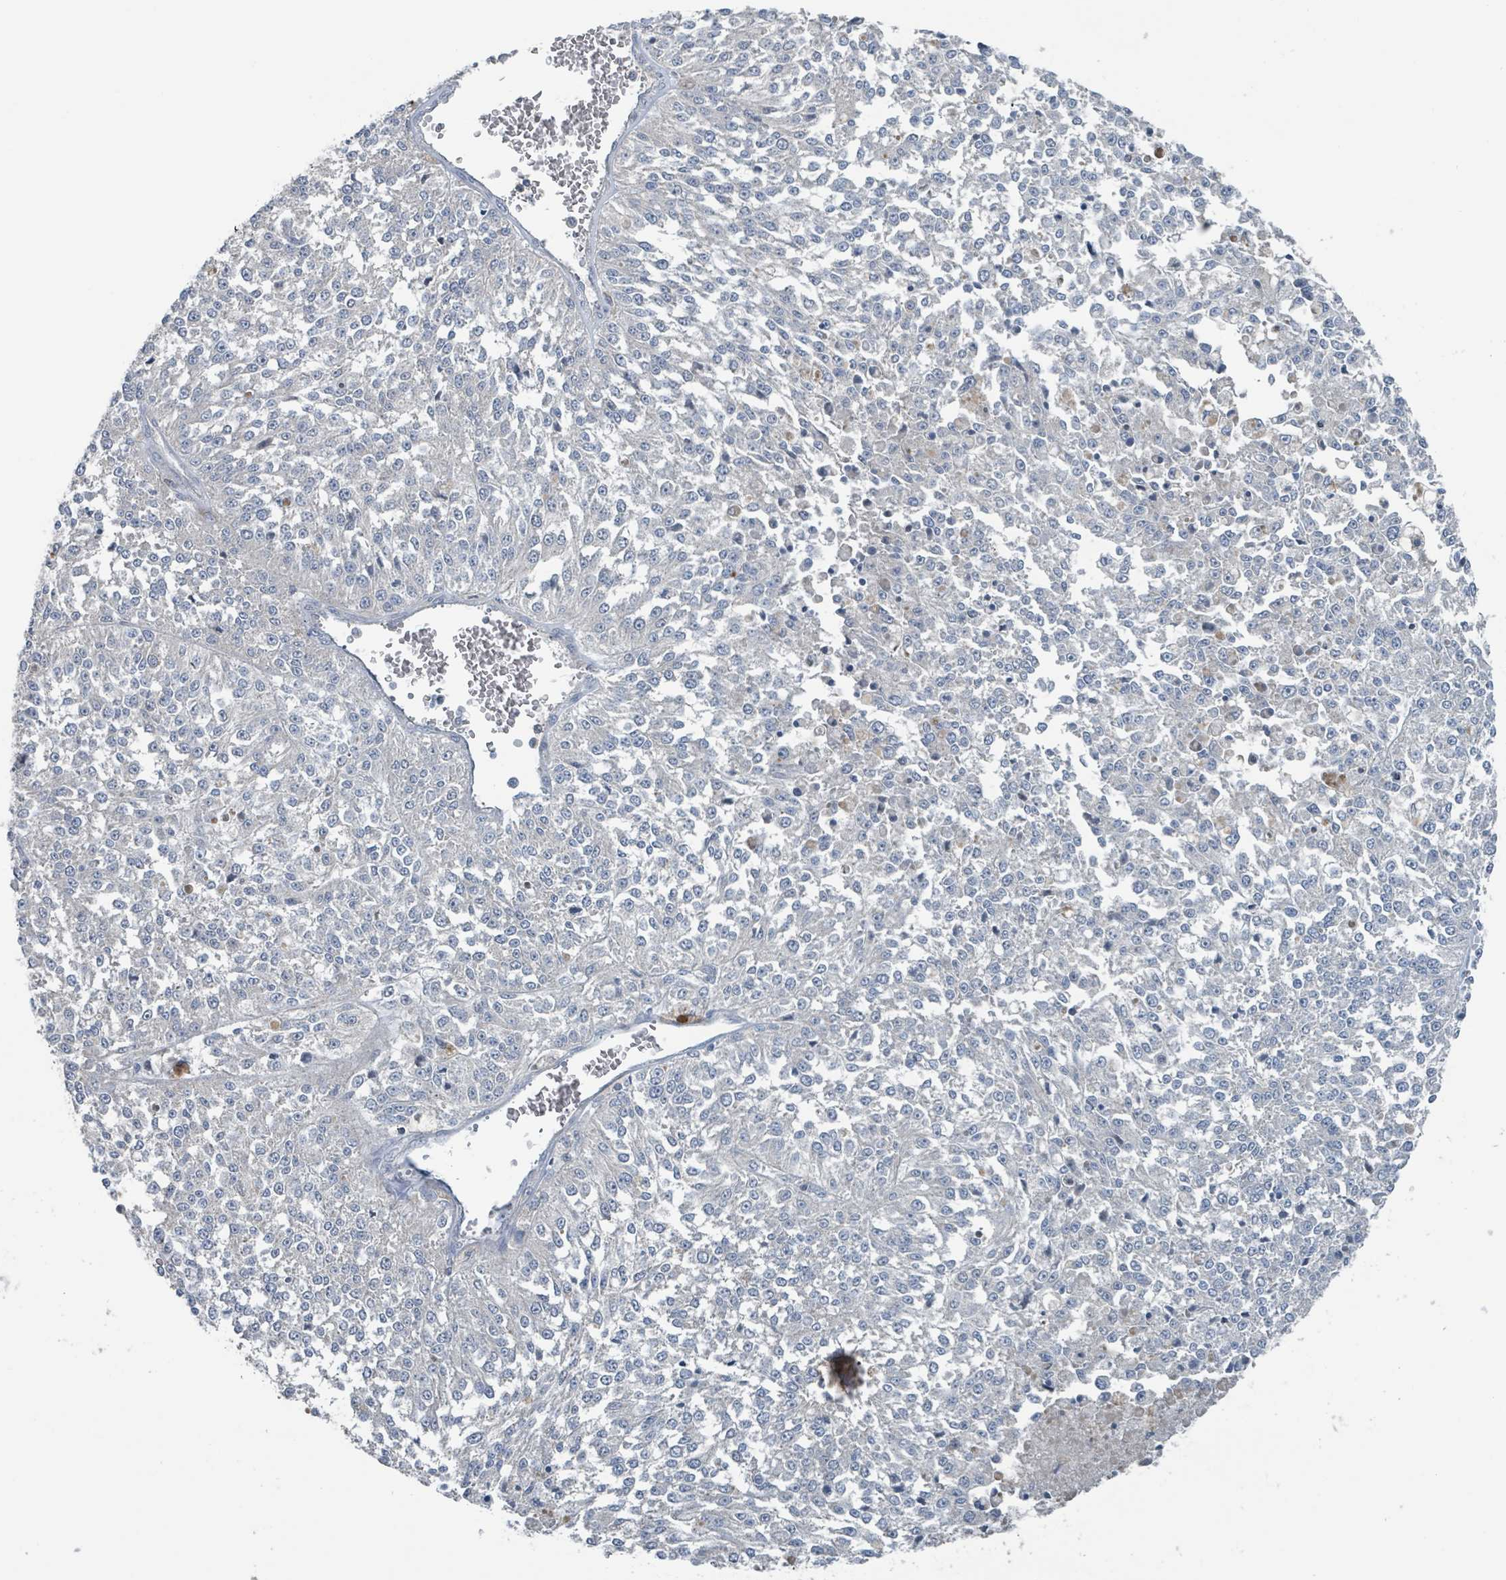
{"staining": {"intensity": "negative", "quantity": "none", "location": "none"}, "tissue": "melanoma", "cell_type": "Tumor cells", "image_type": "cancer", "snomed": [{"axis": "morphology", "description": "Malignant melanoma, NOS"}, {"axis": "topography", "description": "Skin"}], "caption": "IHC histopathology image of melanoma stained for a protein (brown), which displays no positivity in tumor cells. (DAB IHC visualized using brightfield microscopy, high magnification).", "gene": "ACBD4", "patient": {"sex": "female", "age": 64}}